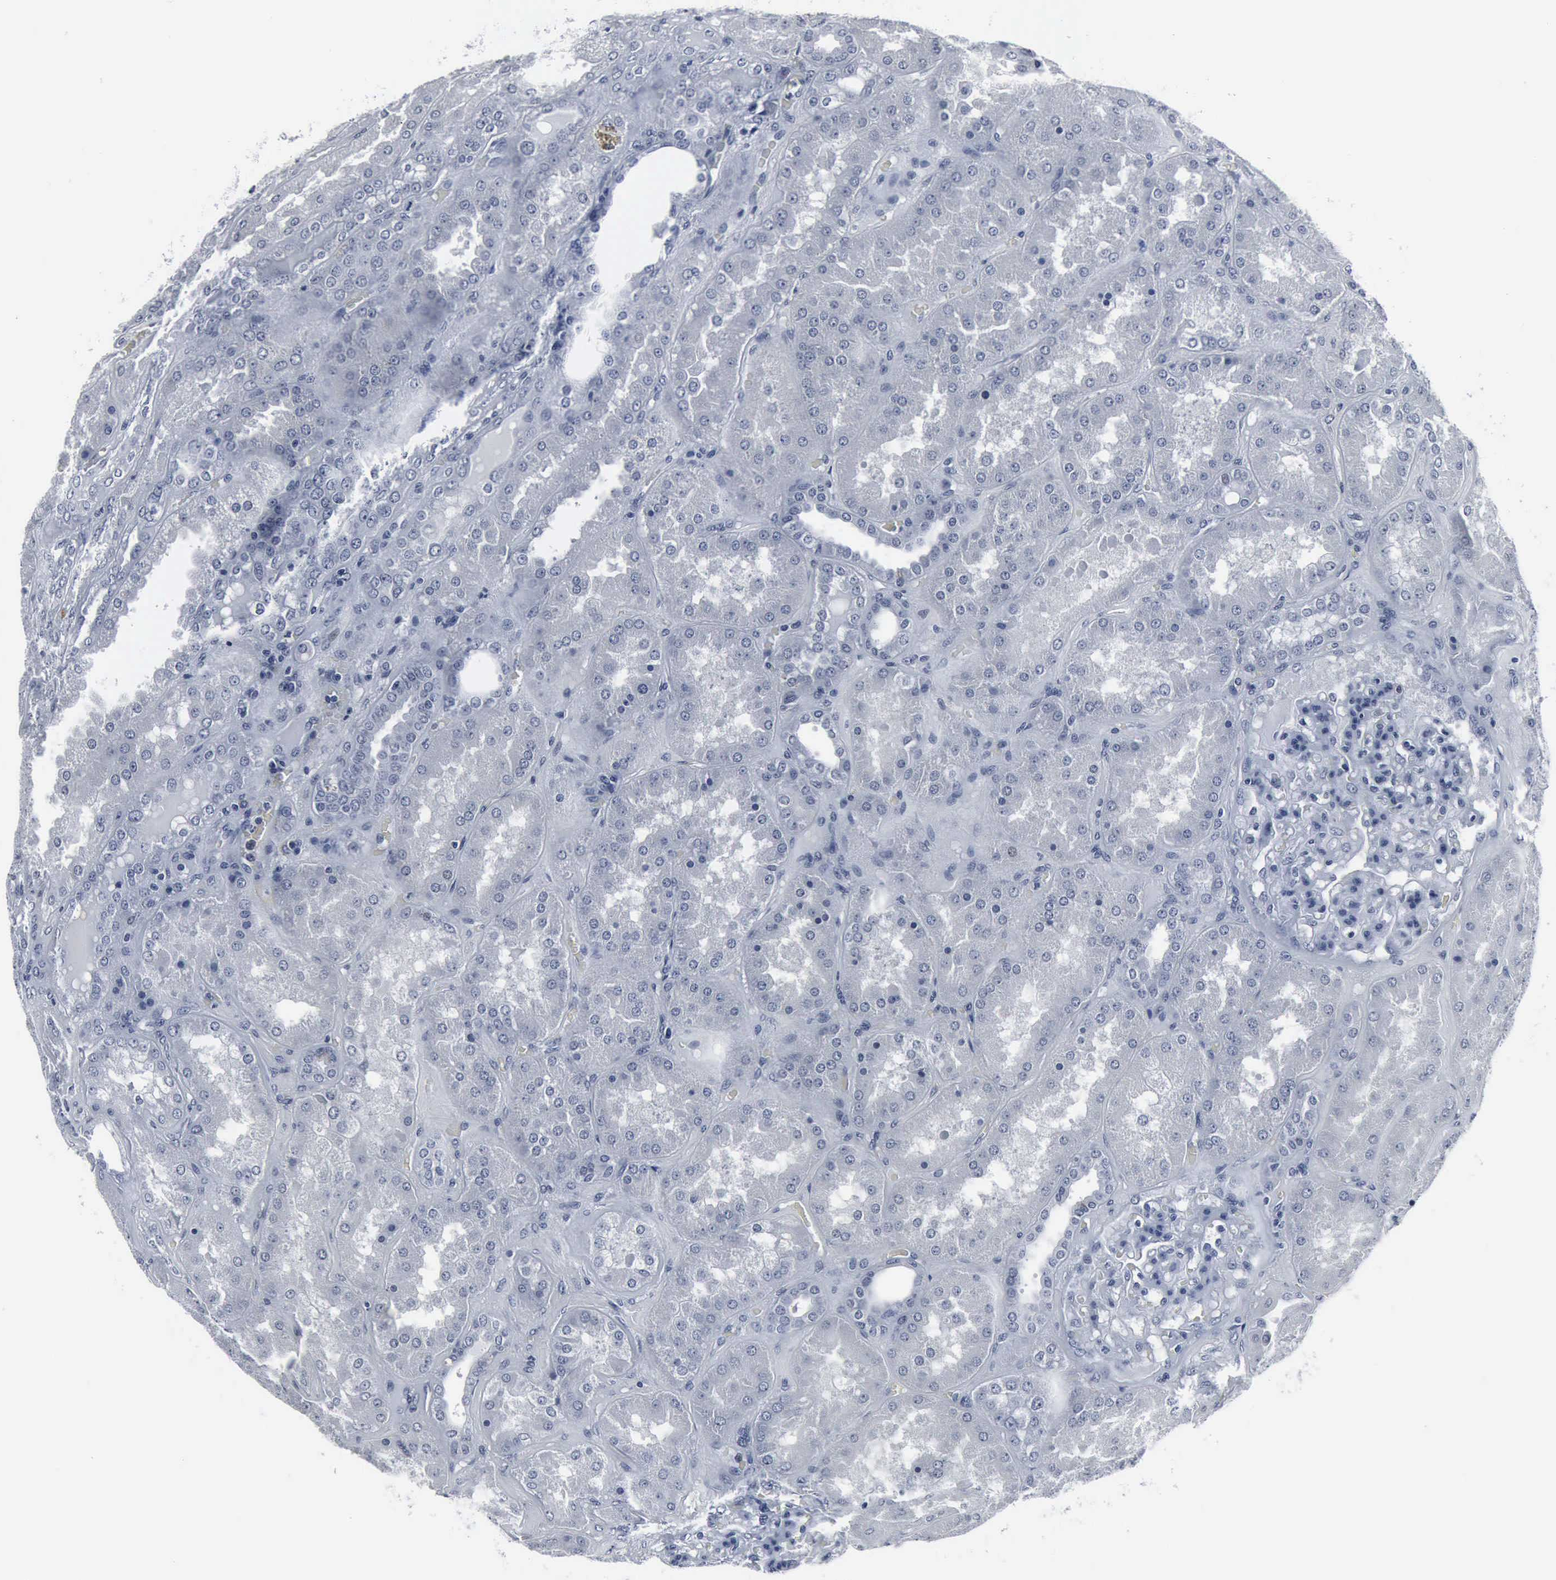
{"staining": {"intensity": "negative", "quantity": "none", "location": "none"}, "tissue": "kidney", "cell_type": "Cells in glomeruli", "image_type": "normal", "snomed": [{"axis": "morphology", "description": "Normal tissue, NOS"}, {"axis": "topography", "description": "Kidney"}], "caption": "This is a histopathology image of IHC staining of unremarkable kidney, which shows no positivity in cells in glomeruli. (DAB immunohistochemistry (IHC) with hematoxylin counter stain).", "gene": "SNAP25", "patient": {"sex": "female", "age": 56}}